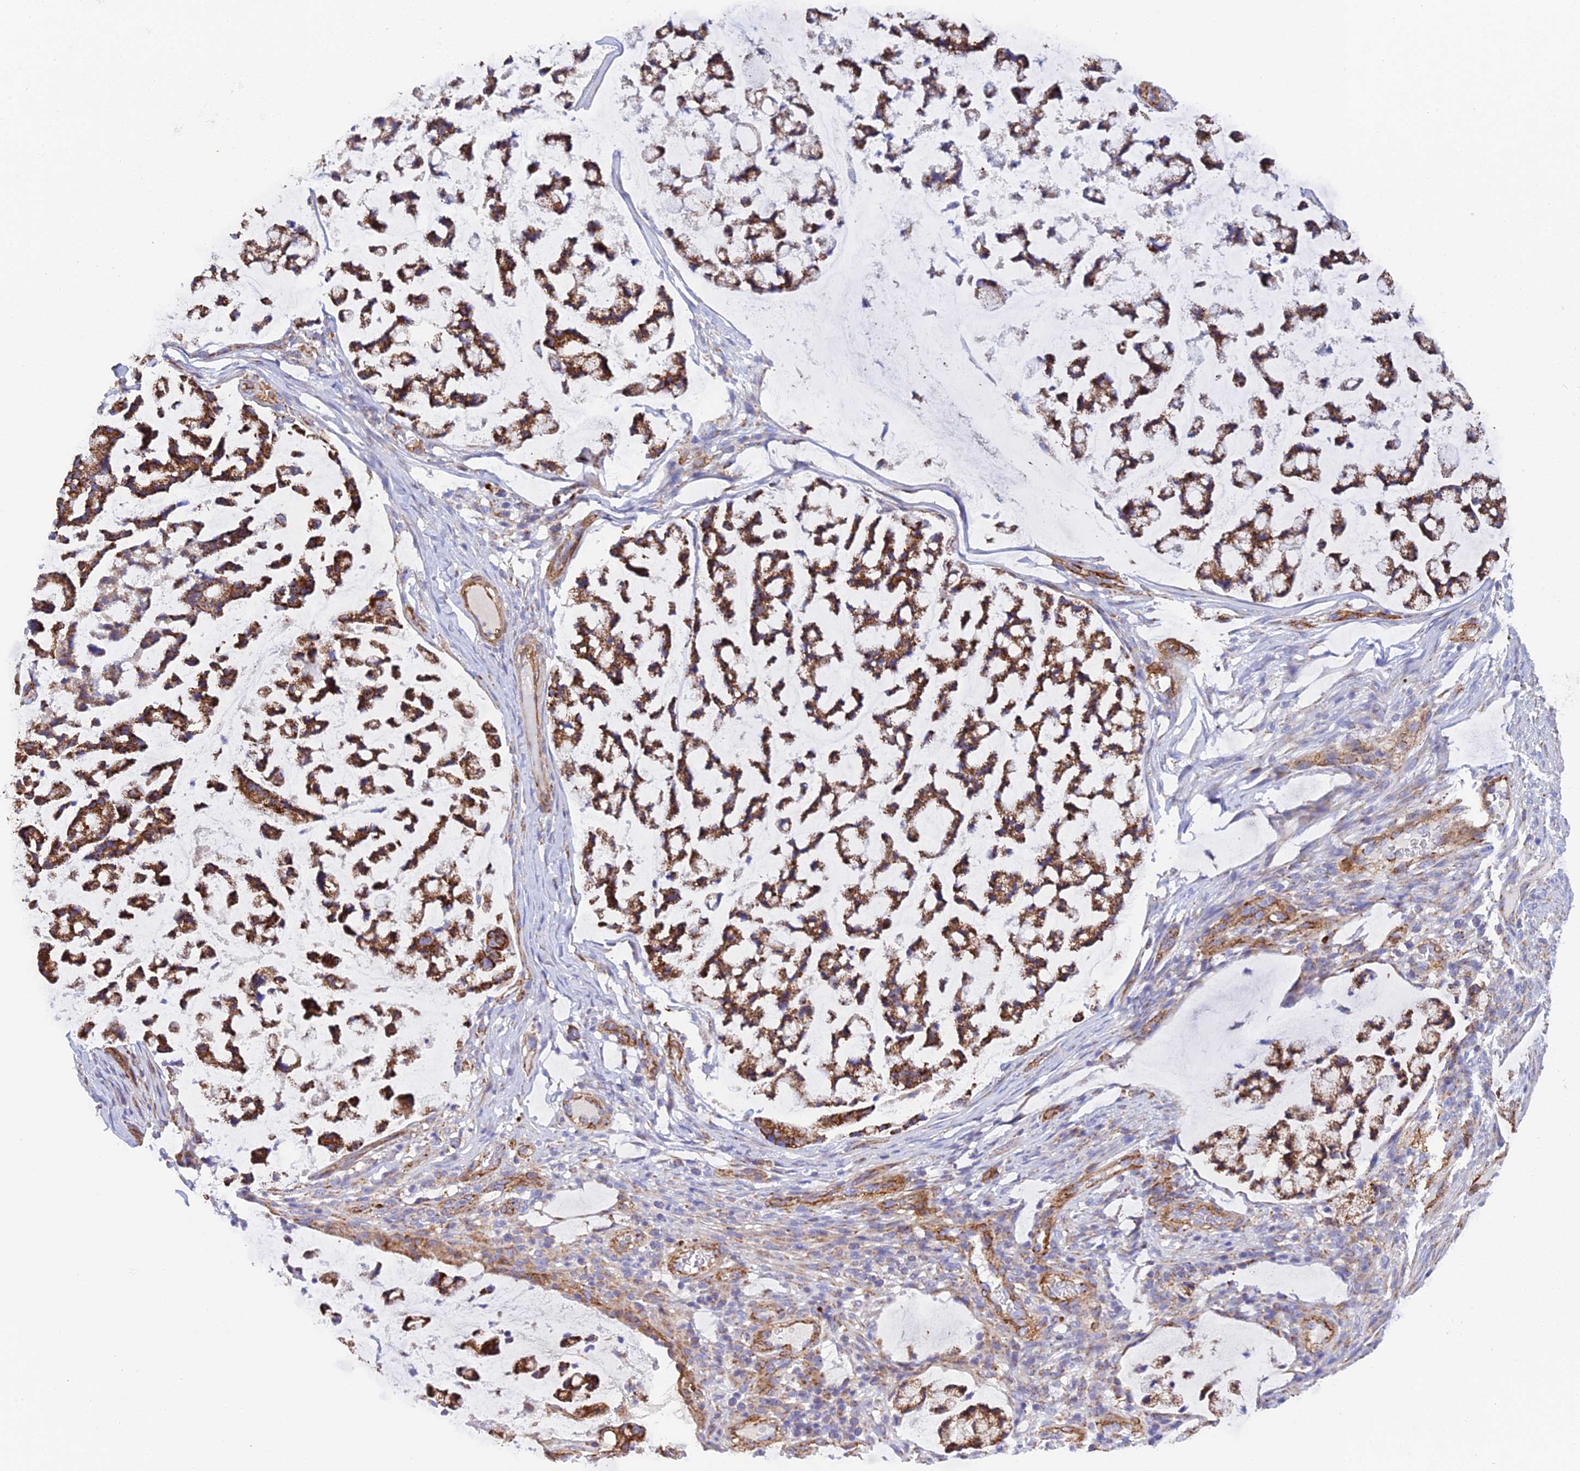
{"staining": {"intensity": "strong", "quantity": ">75%", "location": "cytoplasmic/membranous"}, "tissue": "stomach cancer", "cell_type": "Tumor cells", "image_type": "cancer", "snomed": [{"axis": "morphology", "description": "Adenocarcinoma, NOS"}, {"axis": "topography", "description": "Stomach, lower"}], "caption": "Protein staining exhibits strong cytoplasmic/membranous staining in approximately >75% of tumor cells in stomach cancer.", "gene": "CSPG4", "patient": {"sex": "male", "age": 67}}